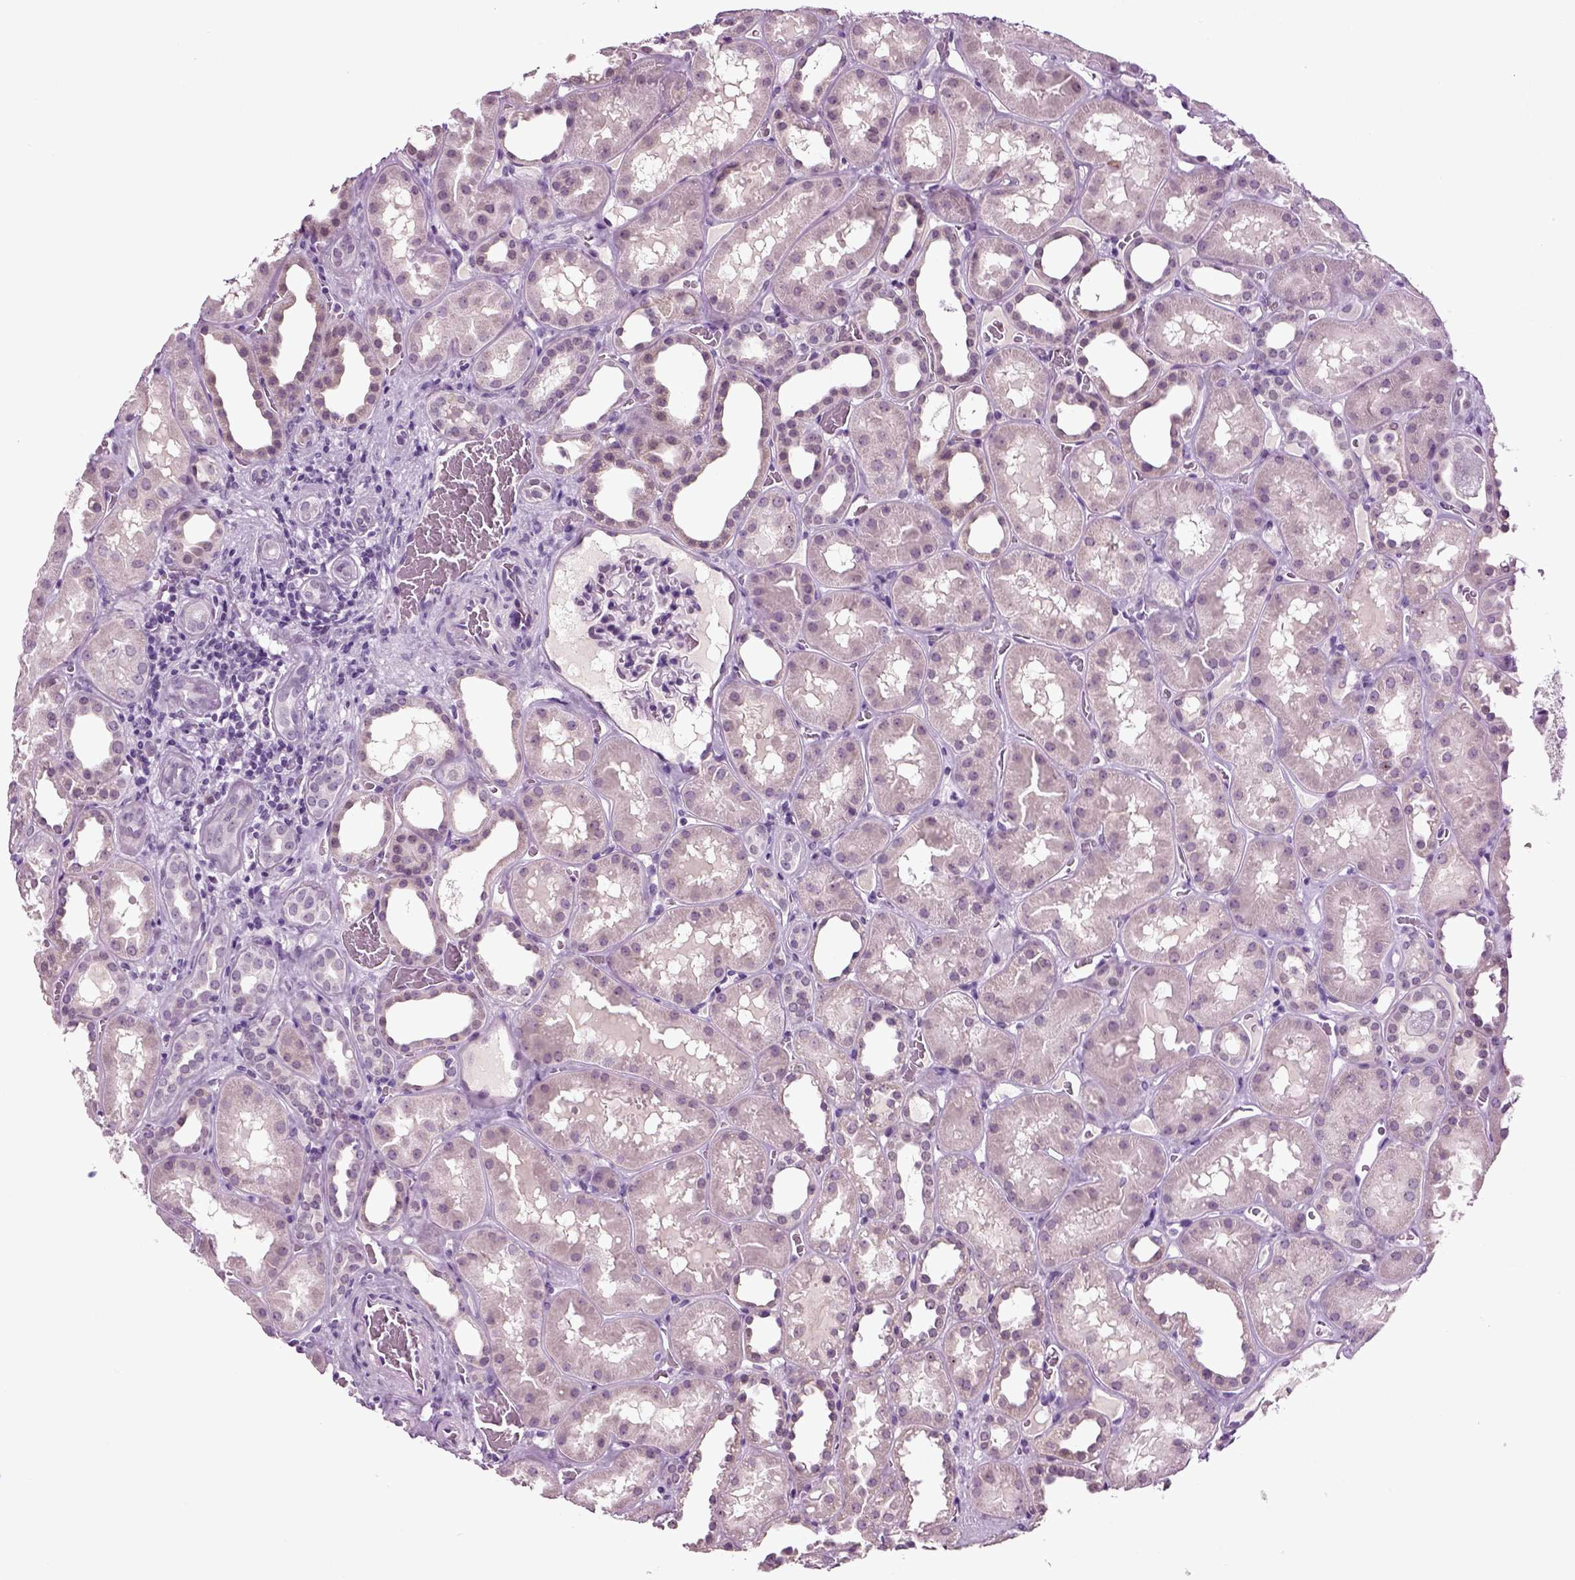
{"staining": {"intensity": "negative", "quantity": "none", "location": "none"}, "tissue": "kidney", "cell_type": "Cells in glomeruli", "image_type": "normal", "snomed": [{"axis": "morphology", "description": "Normal tissue, NOS"}, {"axis": "topography", "description": "Kidney"}], "caption": "An immunohistochemistry (IHC) image of unremarkable kidney is shown. There is no staining in cells in glomeruli of kidney.", "gene": "SPATA17", "patient": {"sex": "female", "age": 41}}